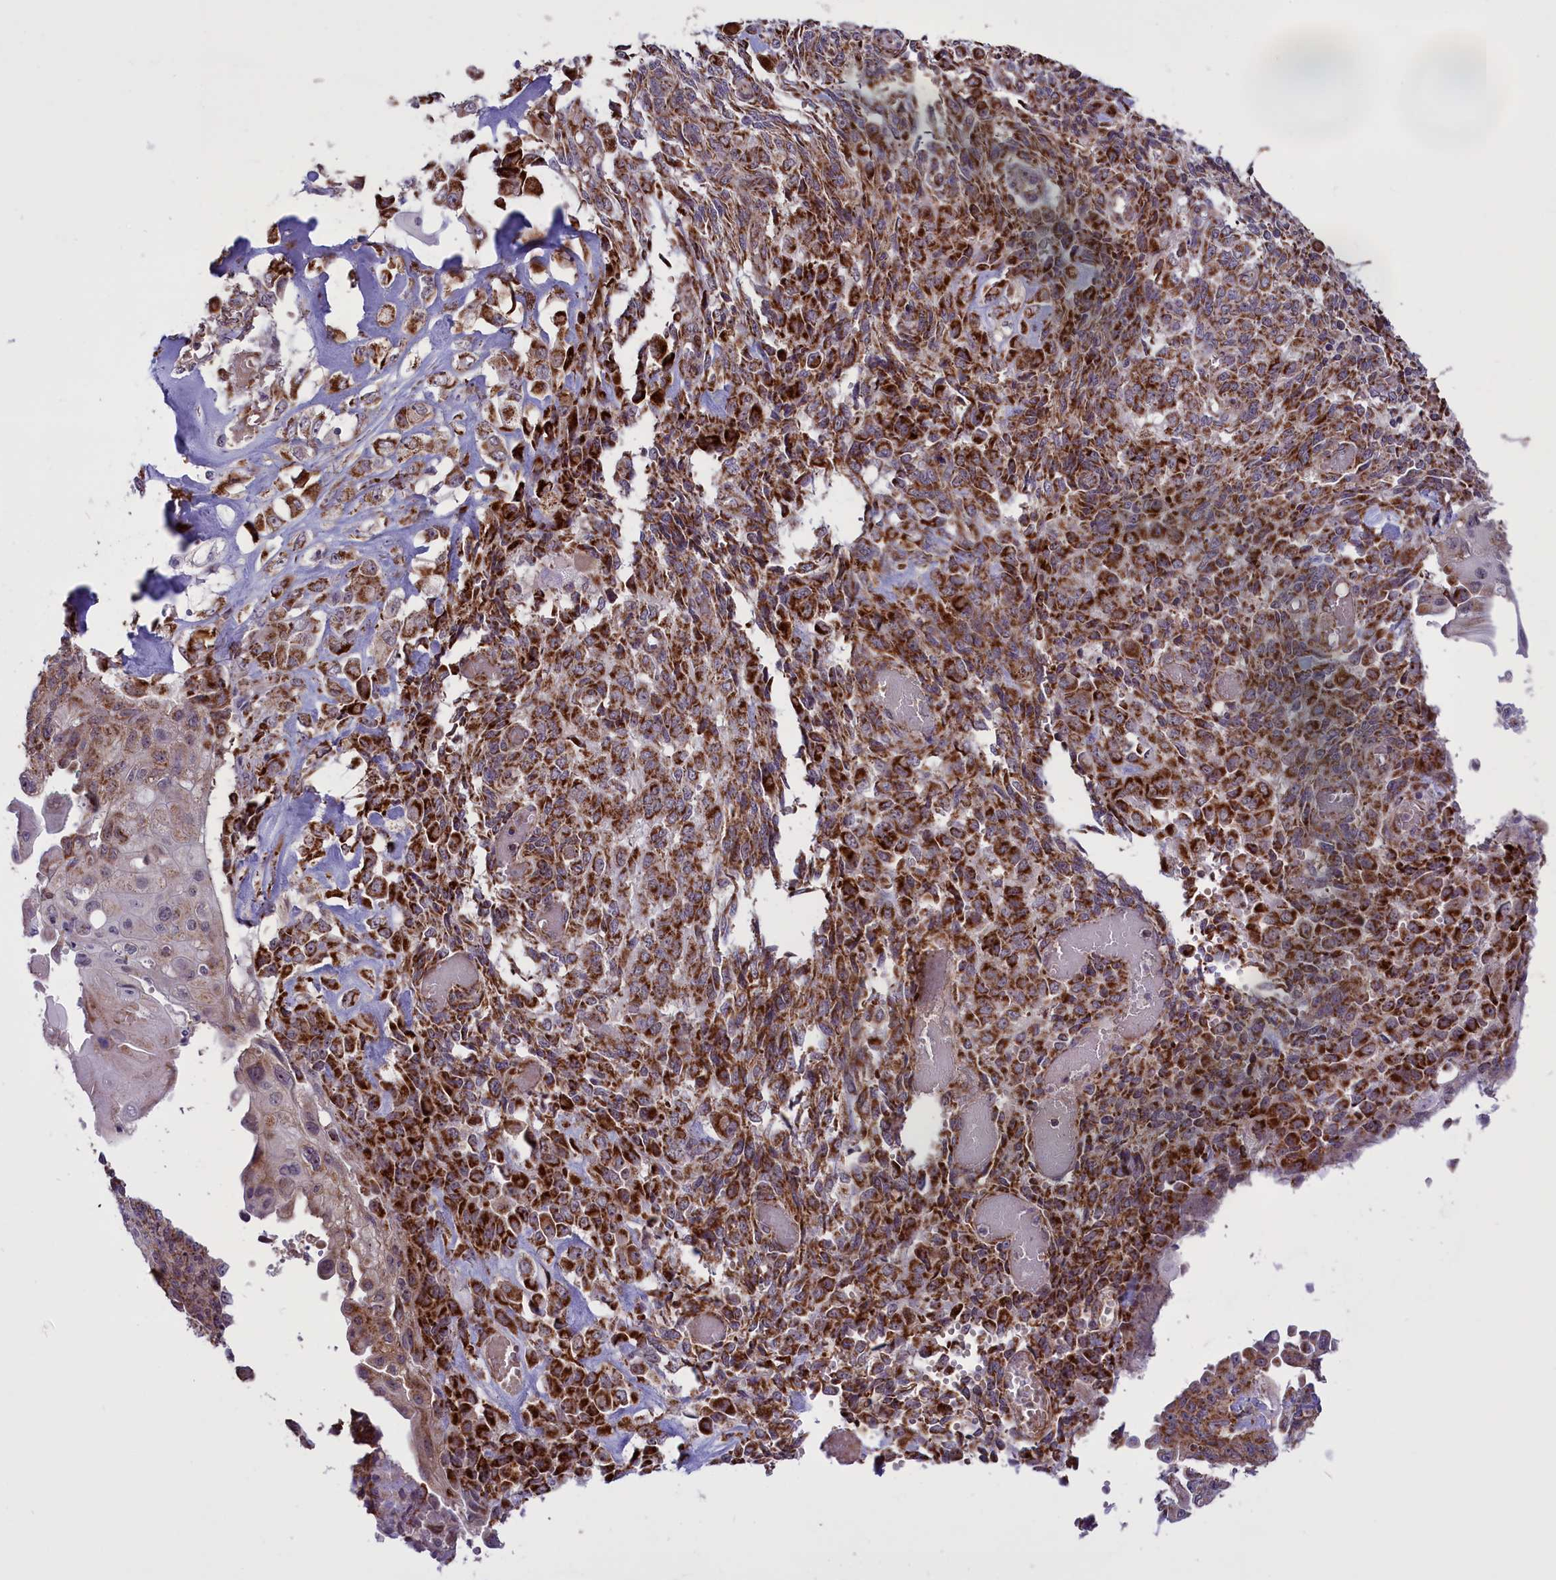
{"staining": {"intensity": "strong", "quantity": ">75%", "location": "cytoplasmic/membranous"}, "tissue": "endometrial cancer", "cell_type": "Tumor cells", "image_type": "cancer", "snomed": [{"axis": "morphology", "description": "Adenocarcinoma, NOS"}, {"axis": "topography", "description": "Endometrium"}], "caption": "Adenocarcinoma (endometrial) stained for a protein reveals strong cytoplasmic/membranous positivity in tumor cells.", "gene": "NDUFS5", "patient": {"sex": "female", "age": 32}}